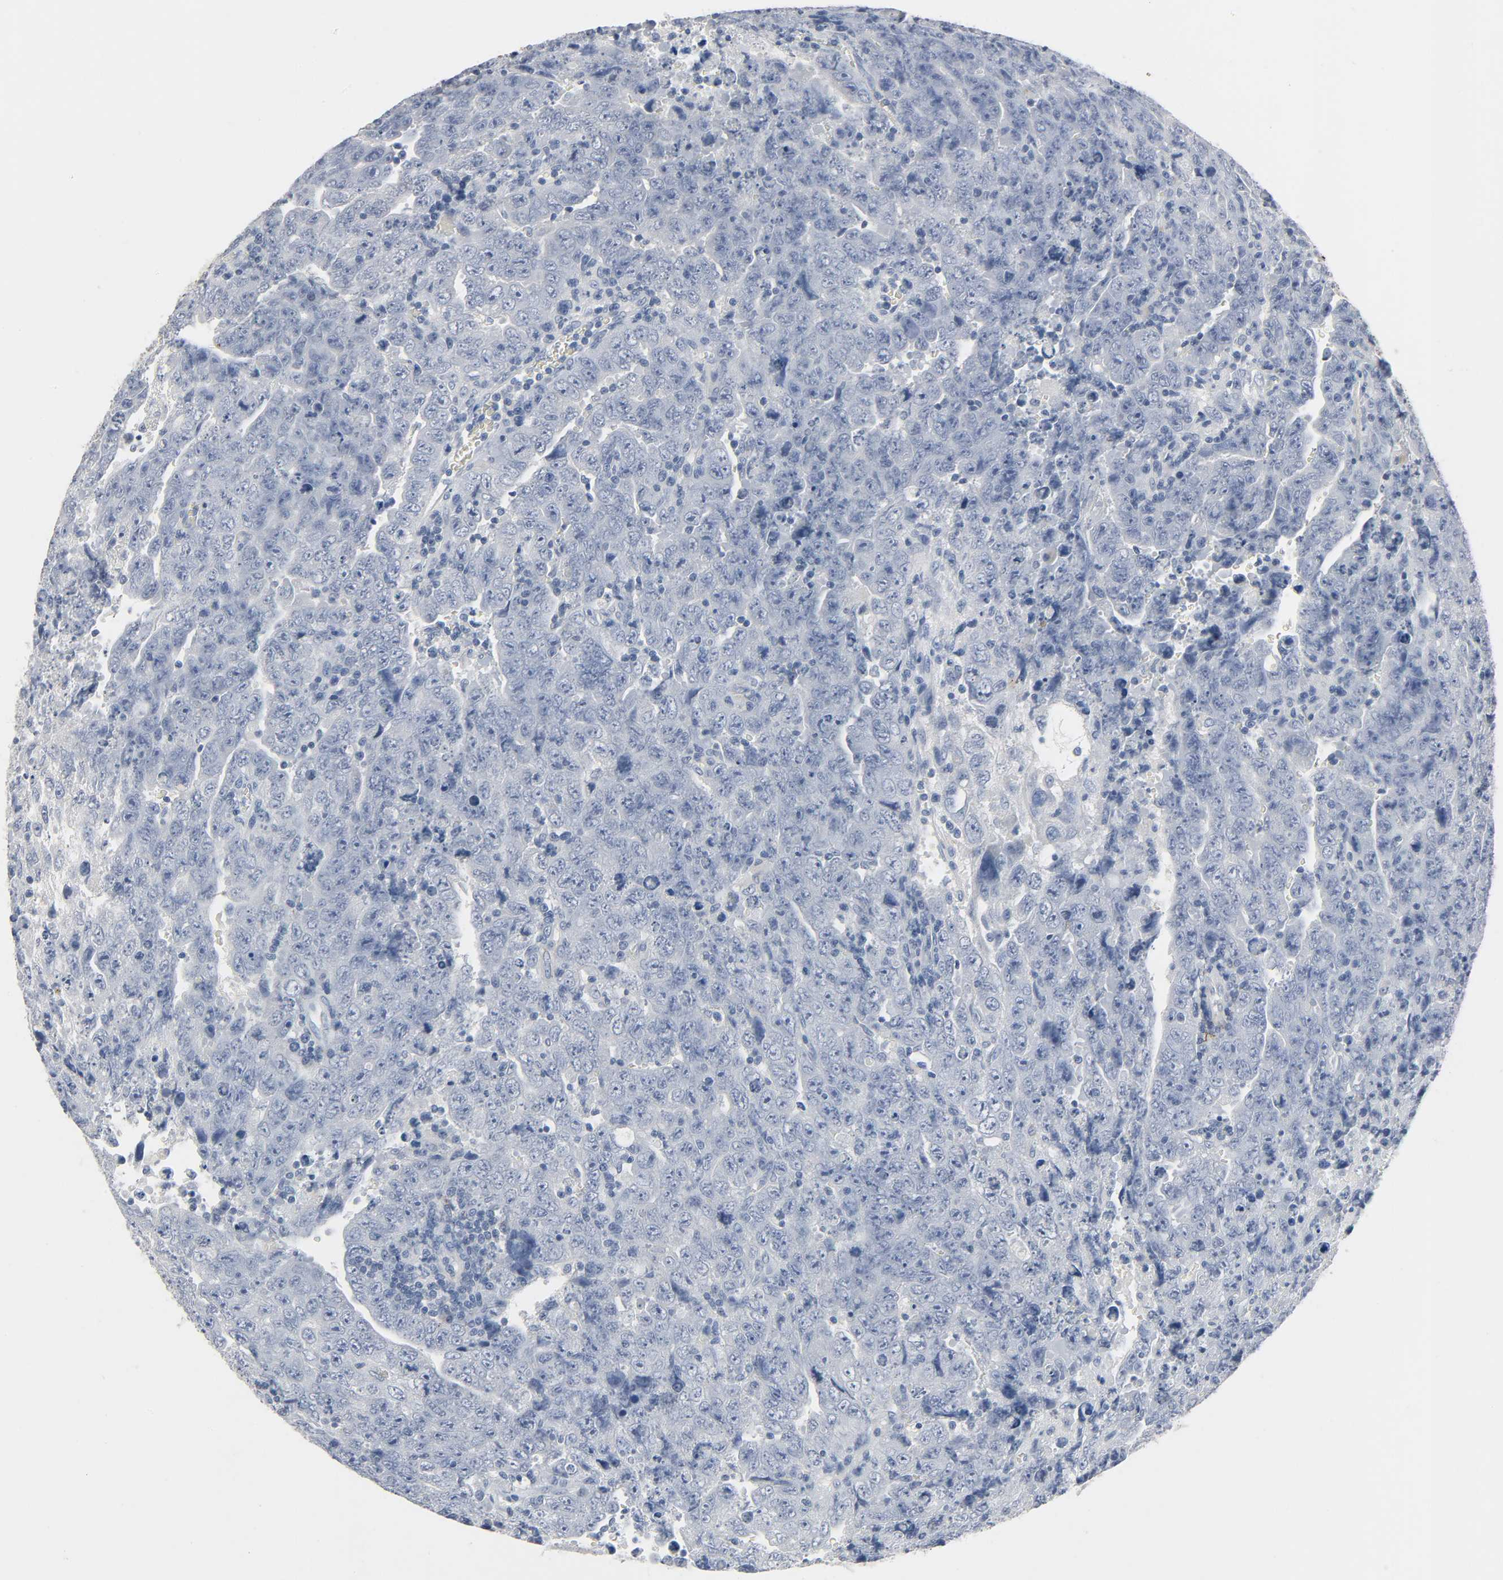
{"staining": {"intensity": "negative", "quantity": "none", "location": "none"}, "tissue": "testis cancer", "cell_type": "Tumor cells", "image_type": "cancer", "snomed": [{"axis": "morphology", "description": "Carcinoma, Embryonal, NOS"}, {"axis": "topography", "description": "Testis"}], "caption": "This is a photomicrograph of immunohistochemistry (IHC) staining of embryonal carcinoma (testis), which shows no staining in tumor cells.", "gene": "FBLN5", "patient": {"sex": "male", "age": 28}}